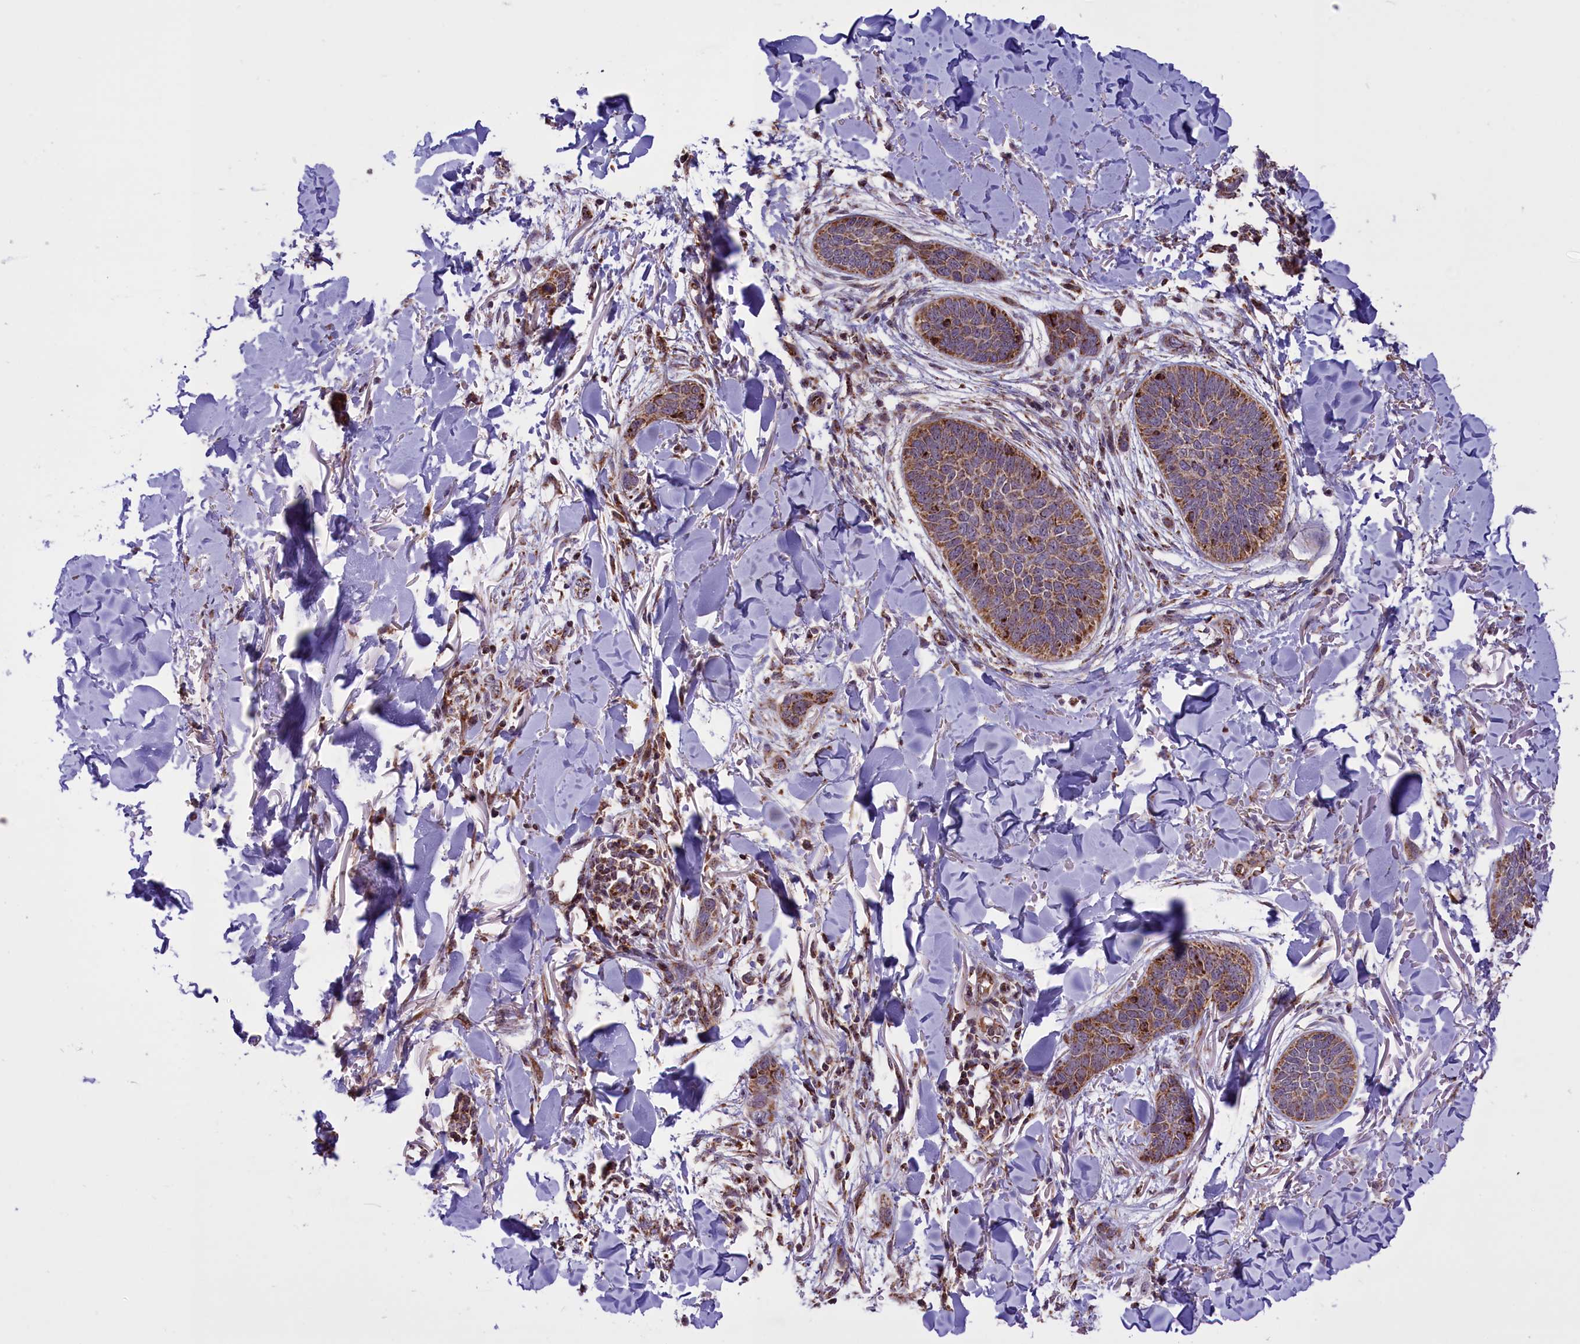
{"staining": {"intensity": "moderate", "quantity": "25%-75%", "location": "cytoplasmic/membranous"}, "tissue": "skin cancer", "cell_type": "Tumor cells", "image_type": "cancer", "snomed": [{"axis": "morphology", "description": "Basal cell carcinoma"}, {"axis": "topography", "description": "Skin"}], "caption": "An image of human skin cancer (basal cell carcinoma) stained for a protein demonstrates moderate cytoplasmic/membranous brown staining in tumor cells. The staining was performed using DAB, with brown indicating positive protein expression. Nuclei are stained blue with hematoxylin.", "gene": "NDUFS5", "patient": {"sex": "male", "age": 85}}